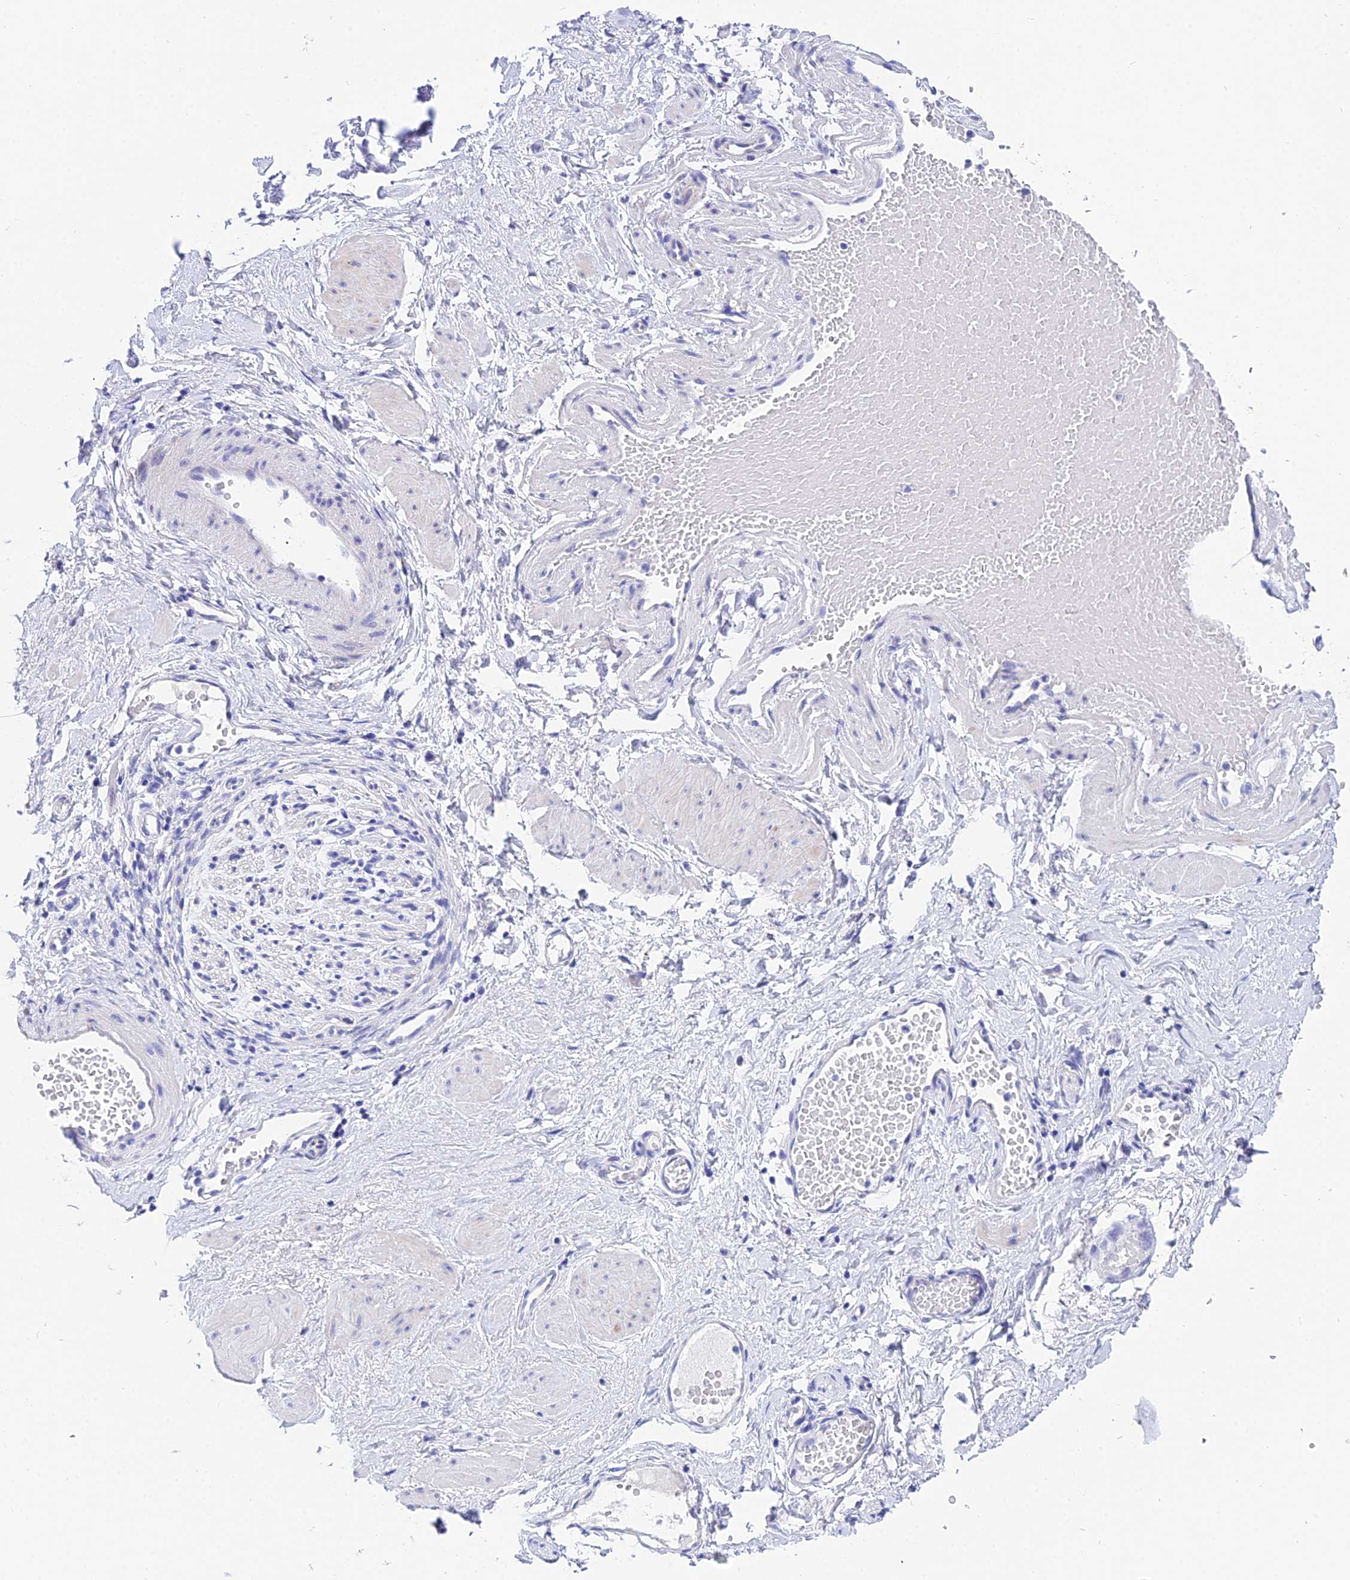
{"staining": {"intensity": "negative", "quantity": "none", "location": "none"}, "tissue": "adipose tissue", "cell_type": "Adipocytes", "image_type": "normal", "snomed": [{"axis": "morphology", "description": "Normal tissue, NOS"}, {"axis": "topography", "description": "Soft tissue"}, {"axis": "topography", "description": "Vascular tissue"}], "caption": "This is an immunohistochemistry image of unremarkable human adipose tissue. There is no staining in adipocytes.", "gene": "CEP41", "patient": {"sex": "female", "age": 35}}